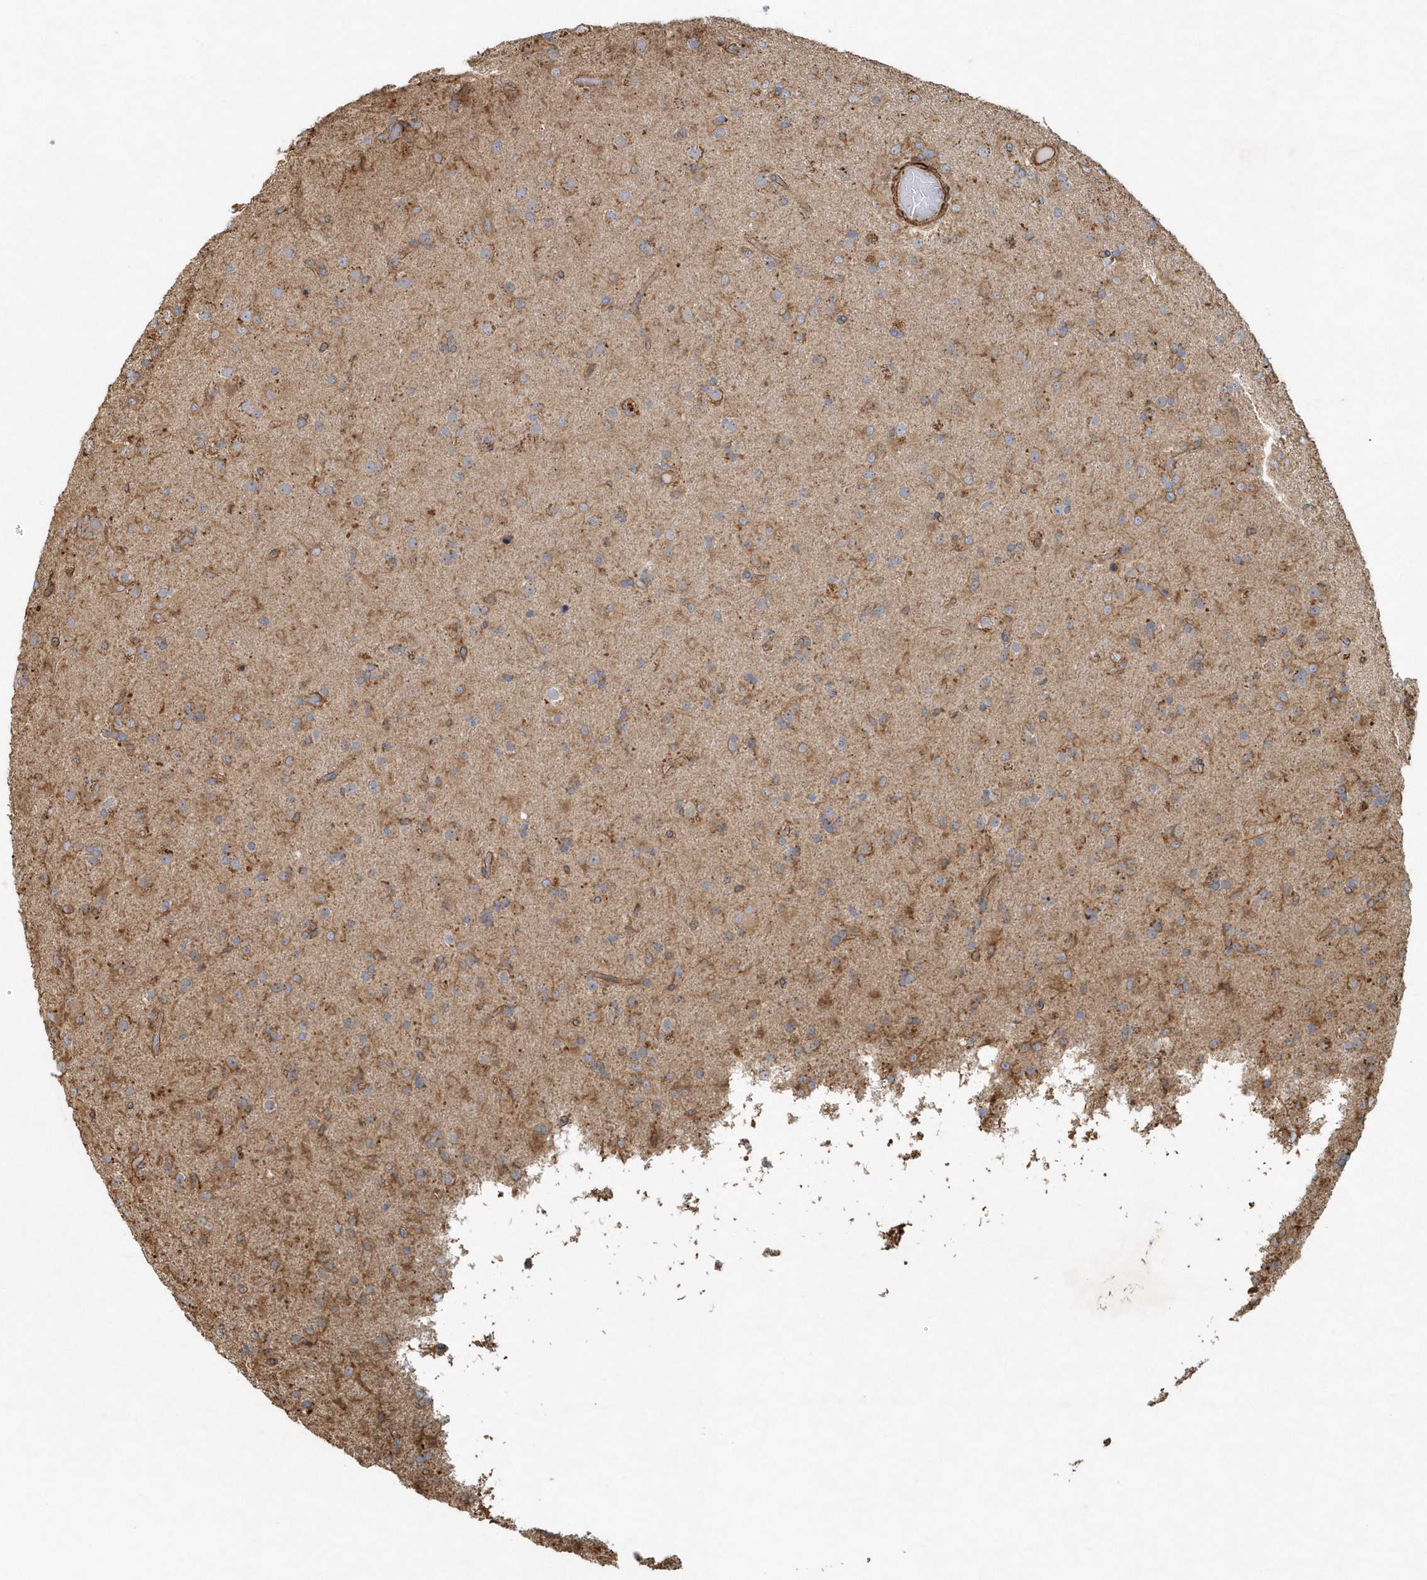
{"staining": {"intensity": "moderate", "quantity": "25%-75%", "location": "cytoplasmic/membranous"}, "tissue": "glioma", "cell_type": "Tumor cells", "image_type": "cancer", "snomed": [{"axis": "morphology", "description": "Glioma, malignant, Low grade"}, {"axis": "topography", "description": "Brain"}], "caption": "Malignant glioma (low-grade) stained with a protein marker exhibits moderate staining in tumor cells.", "gene": "MMUT", "patient": {"sex": "male", "age": 65}}